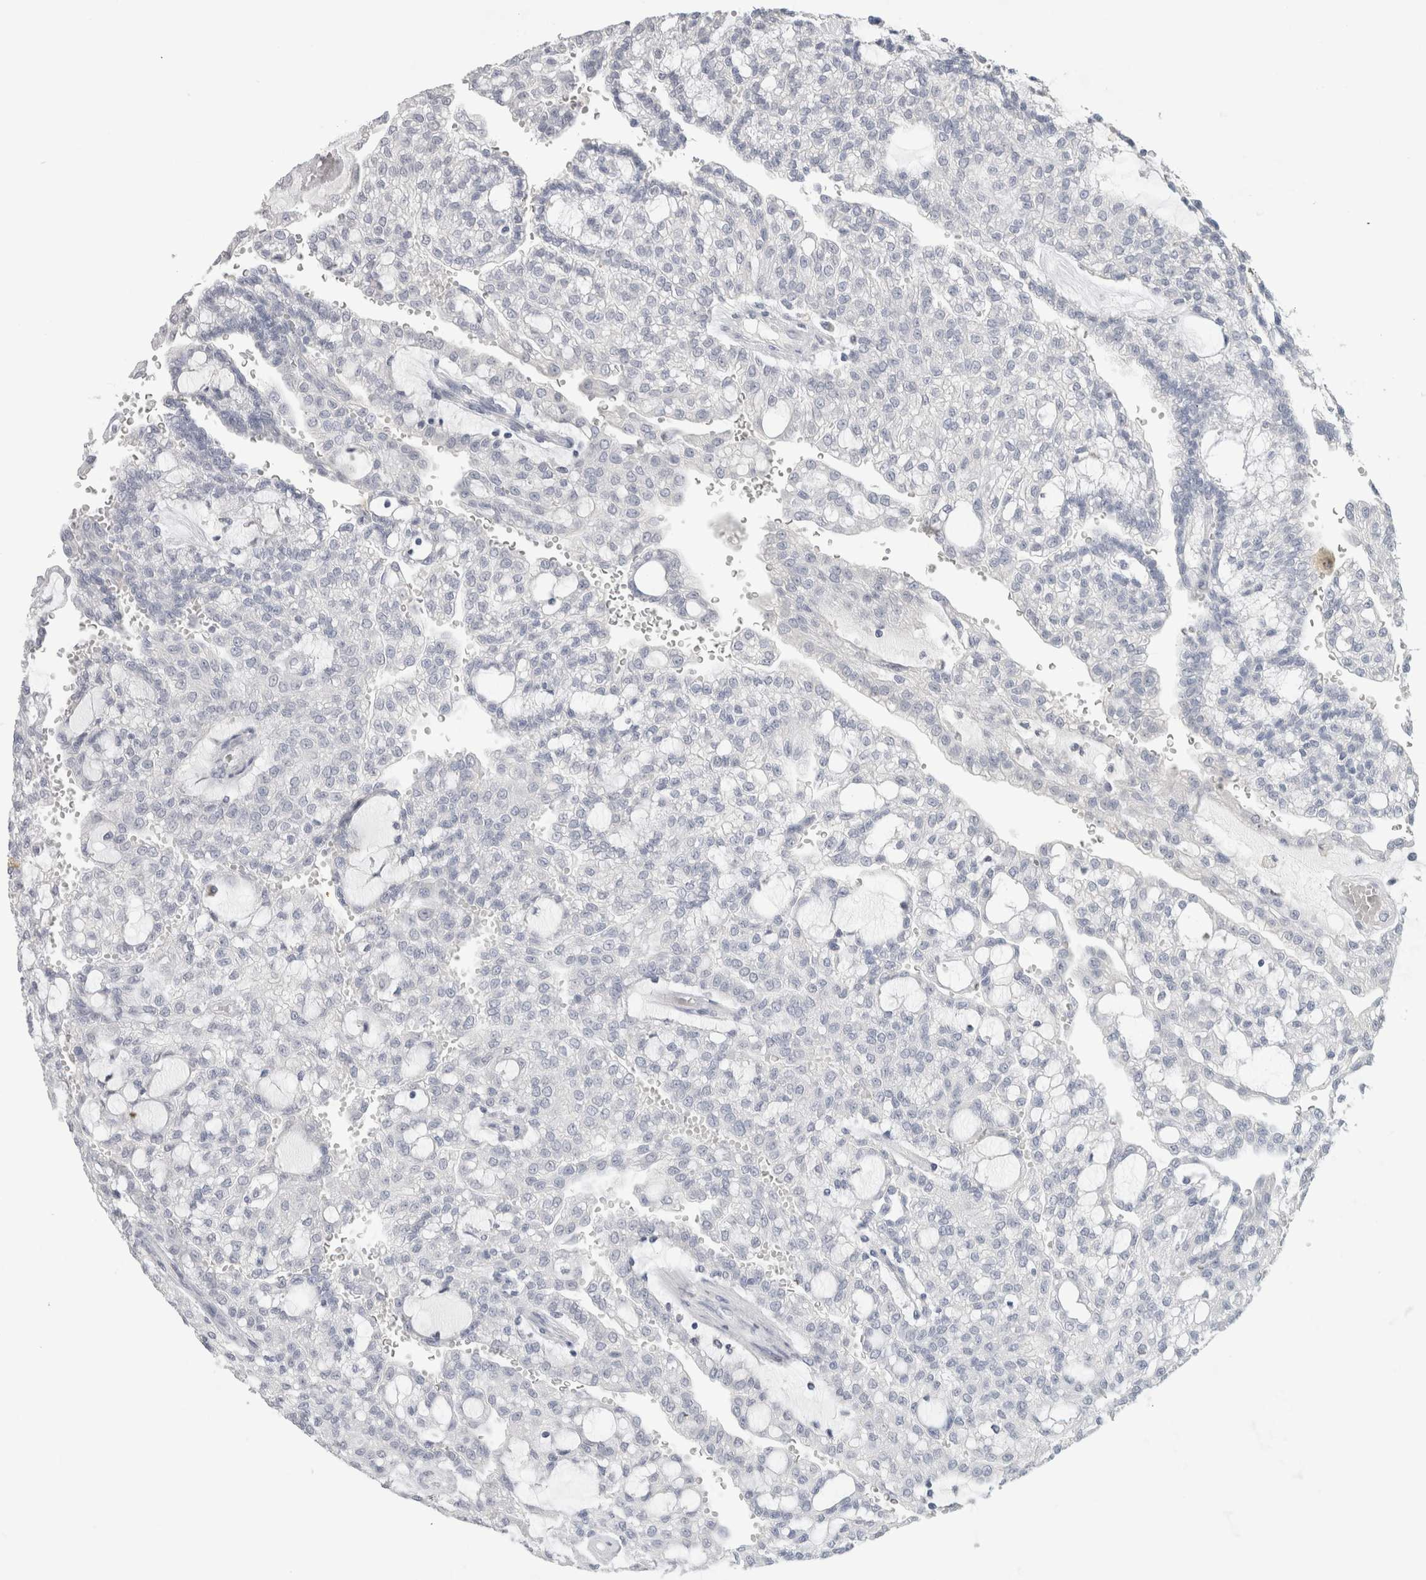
{"staining": {"intensity": "negative", "quantity": "none", "location": "none"}, "tissue": "renal cancer", "cell_type": "Tumor cells", "image_type": "cancer", "snomed": [{"axis": "morphology", "description": "Adenocarcinoma, NOS"}, {"axis": "topography", "description": "Kidney"}], "caption": "Immunohistochemical staining of human renal cancer (adenocarcinoma) displays no significant expression in tumor cells.", "gene": "SLC6A1", "patient": {"sex": "male", "age": 63}}